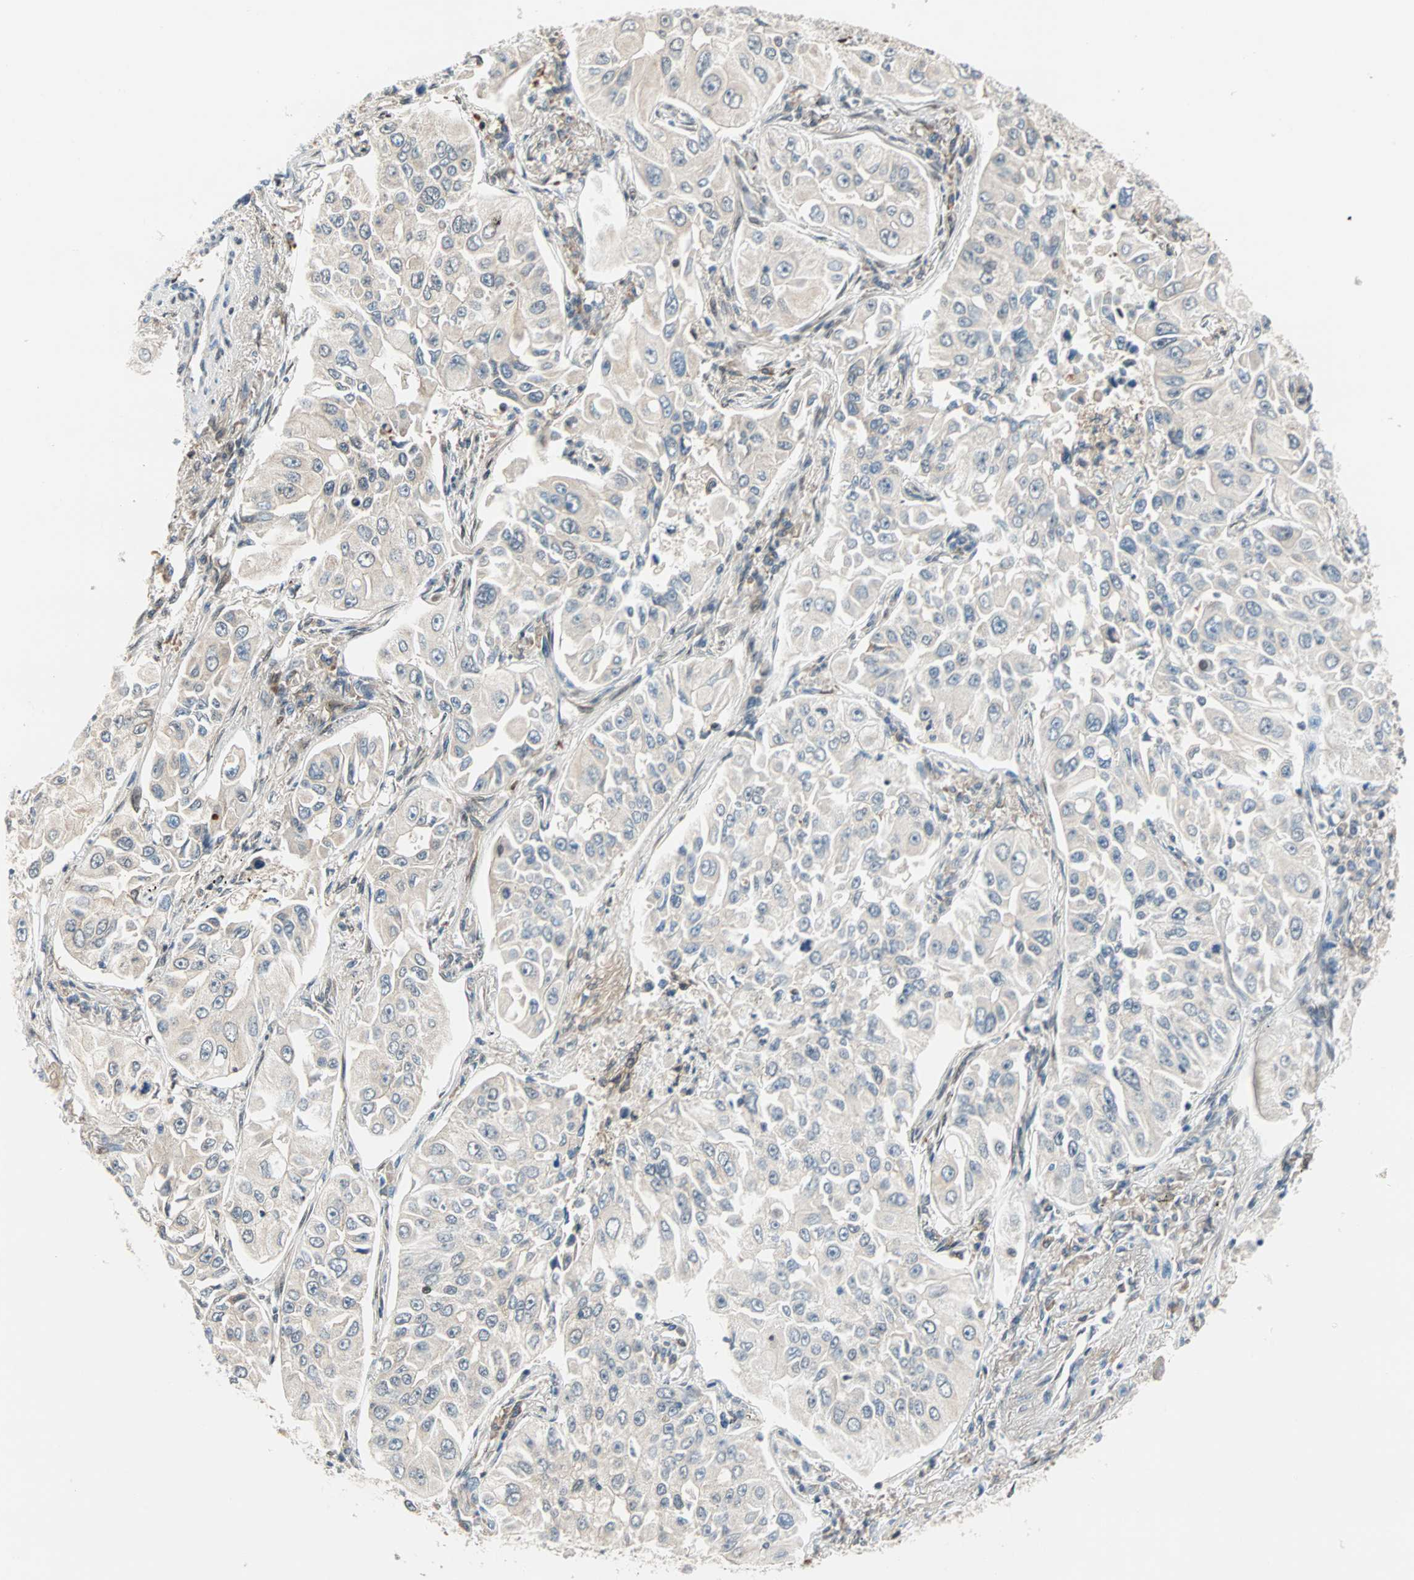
{"staining": {"intensity": "negative", "quantity": "none", "location": "none"}, "tissue": "lung cancer", "cell_type": "Tumor cells", "image_type": "cancer", "snomed": [{"axis": "morphology", "description": "Adenocarcinoma, NOS"}, {"axis": "topography", "description": "Lung"}], "caption": "This is an immunohistochemistry (IHC) micrograph of lung adenocarcinoma. There is no positivity in tumor cells.", "gene": "WWTR1", "patient": {"sex": "male", "age": 84}}